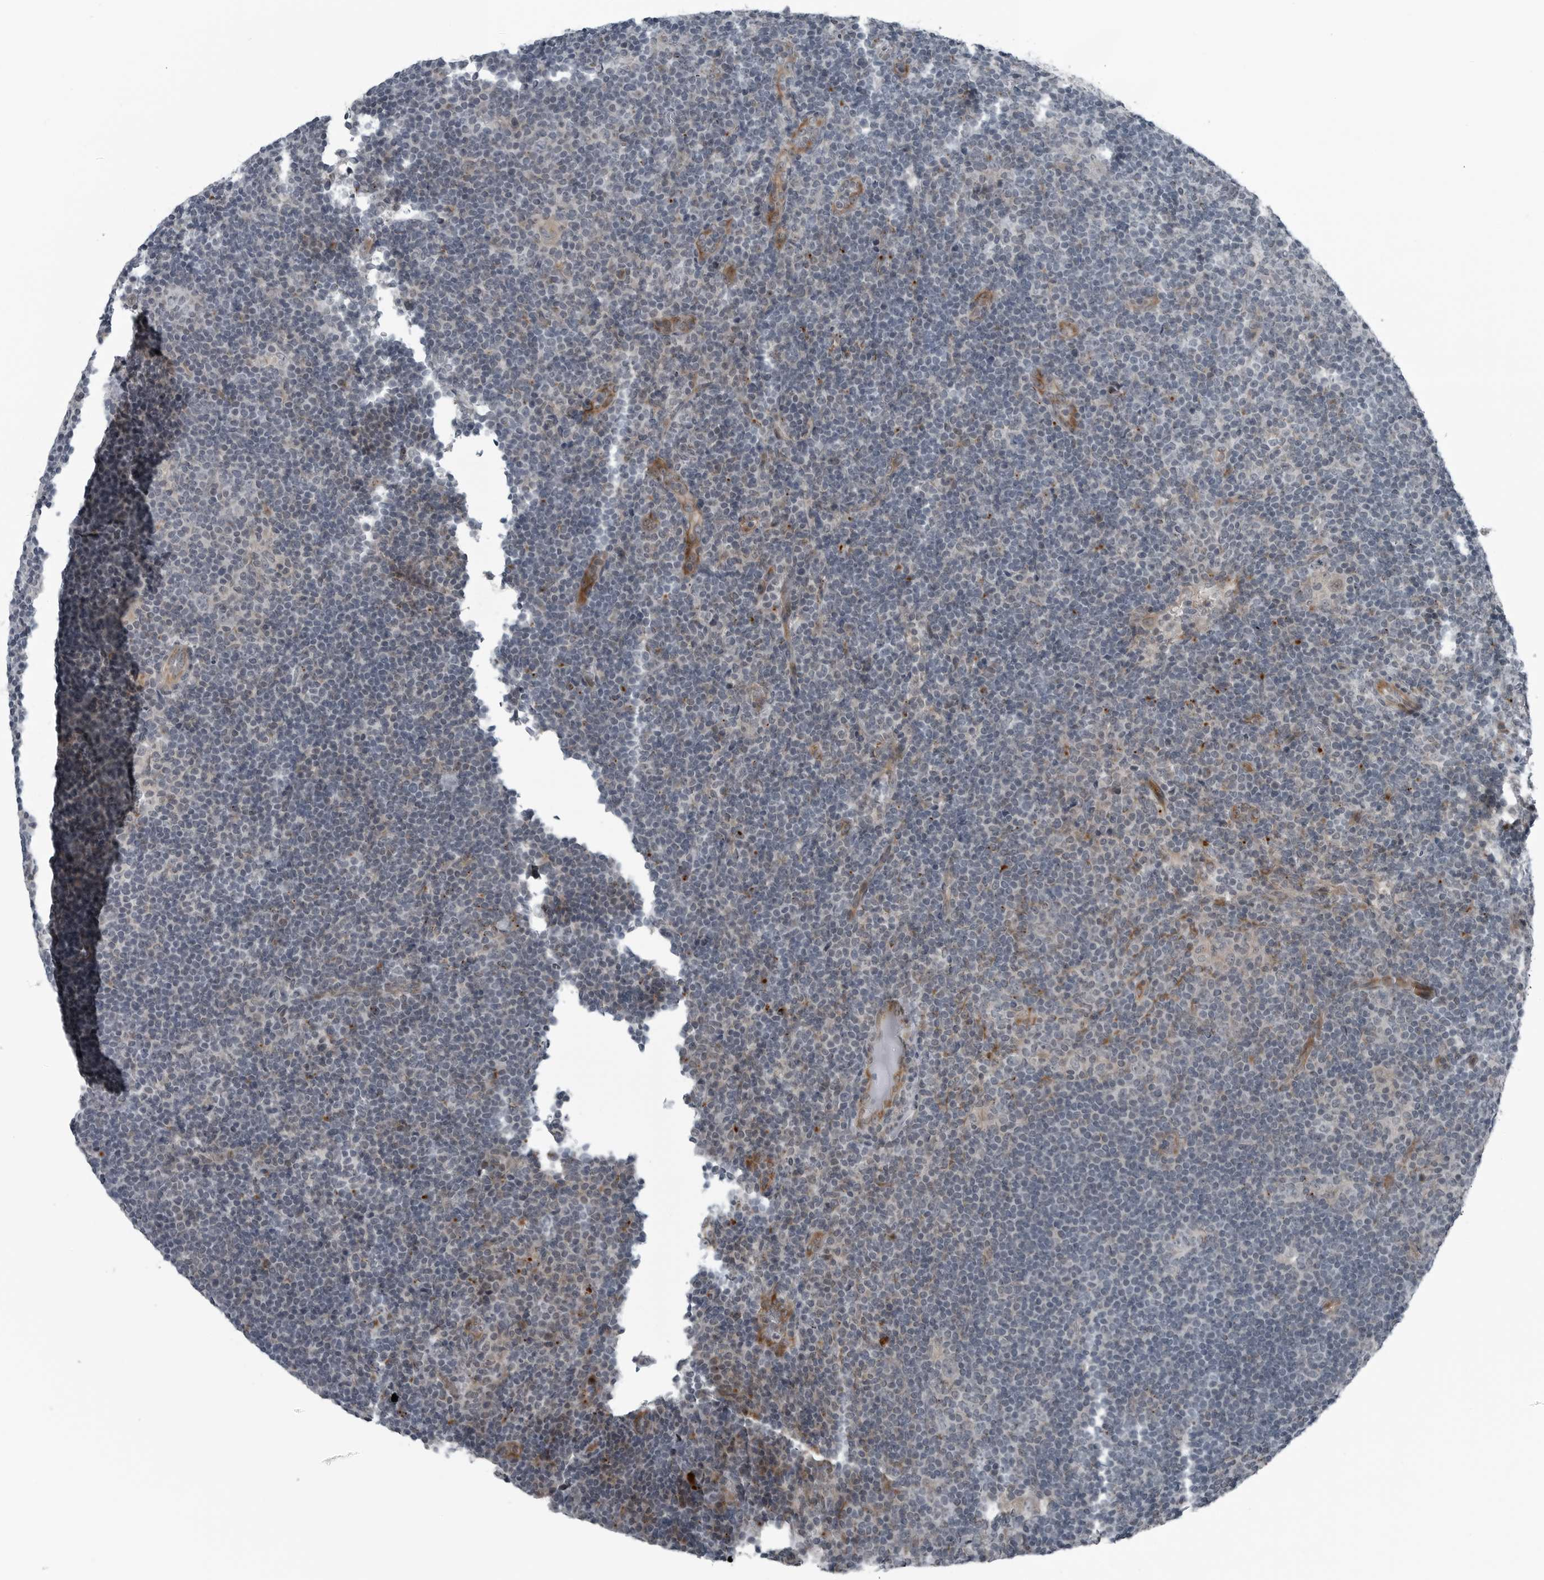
{"staining": {"intensity": "negative", "quantity": "none", "location": "none"}, "tissue": "lymphoma", "cell_type": "Tumor cells", "image_type": "cancer", "snomed": [{"axis": "morphology", "description": "Hodgkin's disease, NOS"}, {"axis": "topography", "description": "Lymph node"}], "caption": "This photomicrograph is of Hodgkin's disease stained with immunohistochemistry to label a protein in brown with the nuclei are counter-stained blue. There is no staining in tumor cells.", "gene": "GAK", "patient": {"sex": "female", "age": 57}}